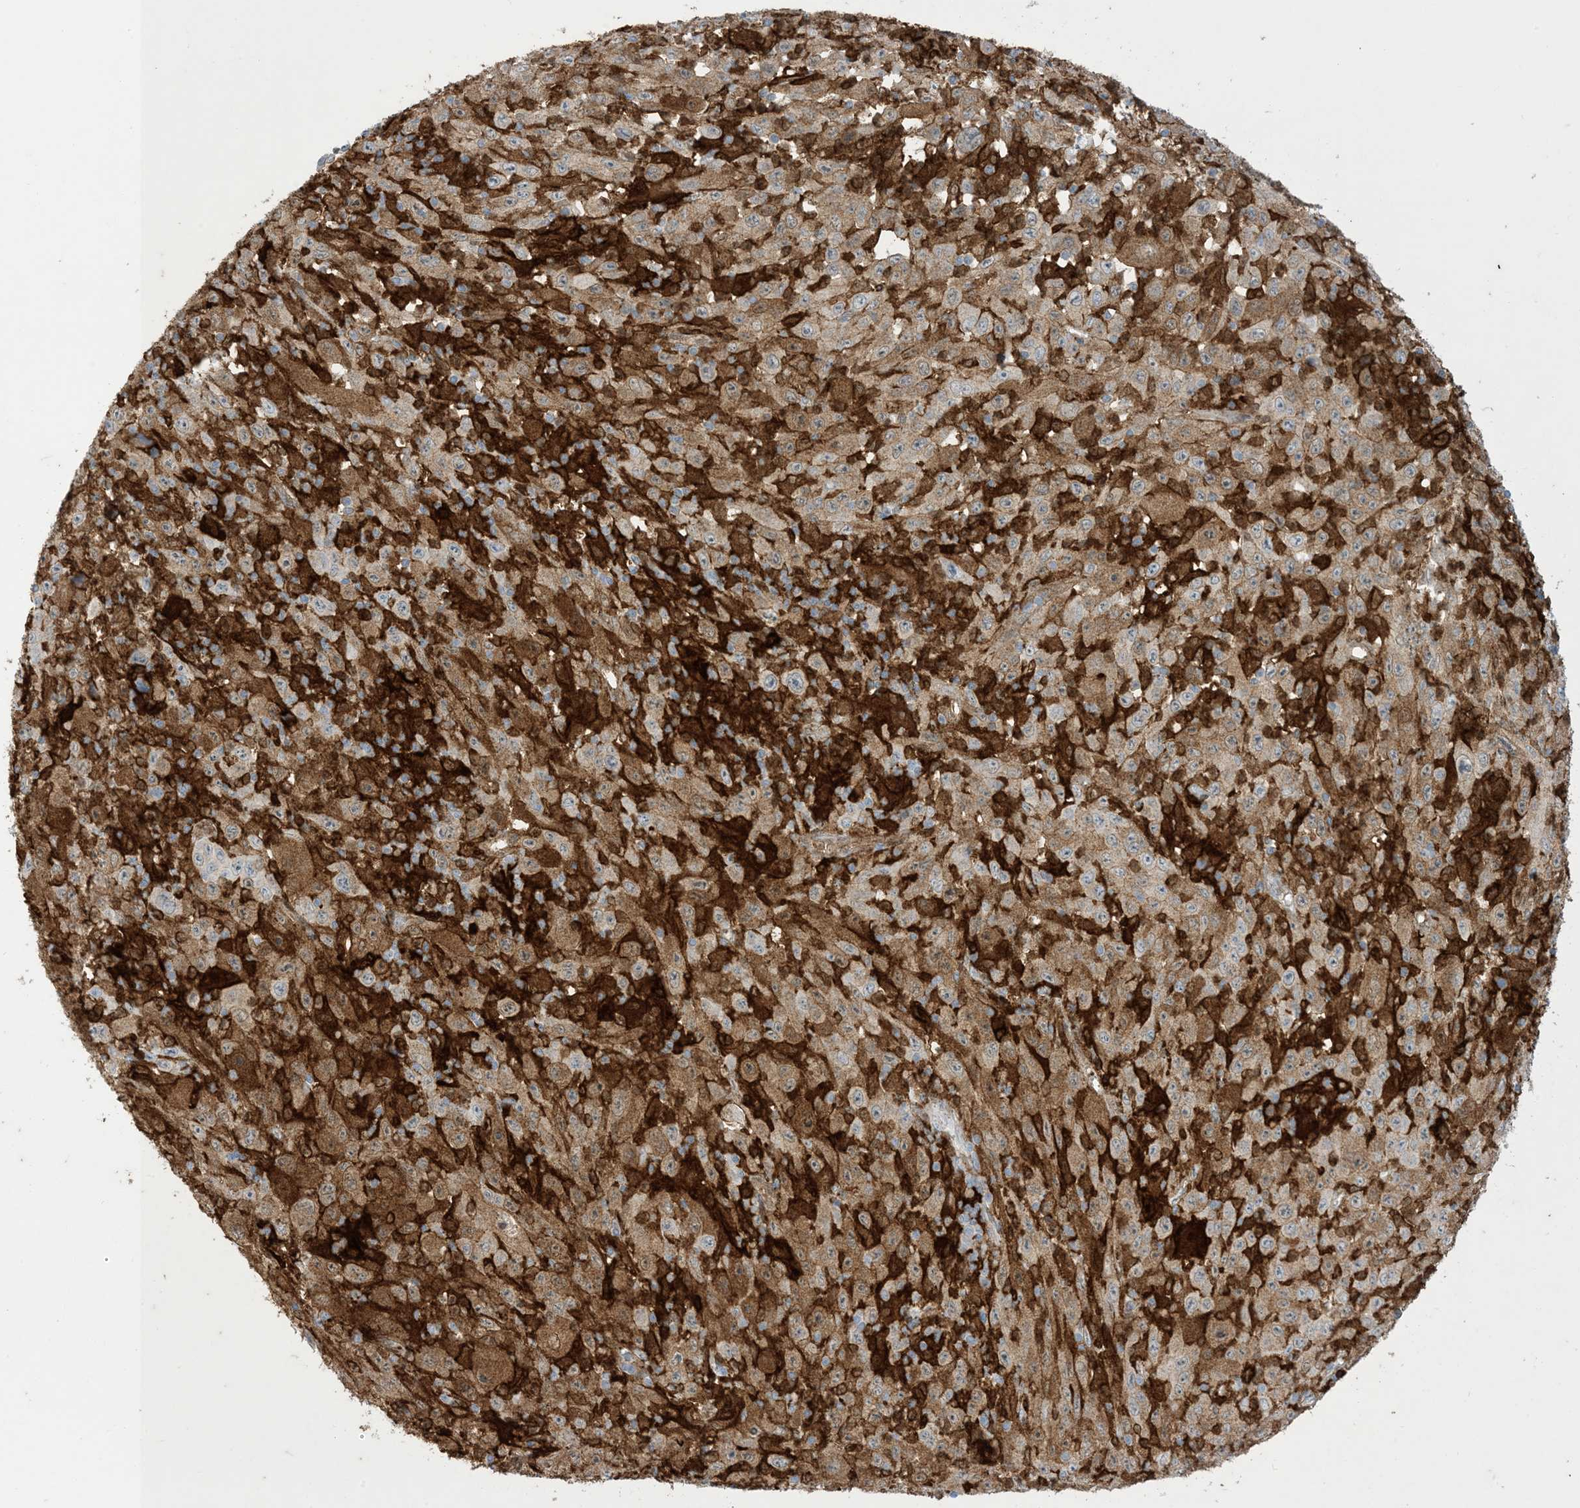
{"staining": {"intensity": "moderate", "quantity": ">75%", "location": "cytoplasmic/membranous"}, "tissue": "melanoma", "cell_type": "Tumor cells", "image_type": "cancer", "snomed": [{"axis": "morphology", "description": "Malignant melanoma, Metastatic site"}, {"axis": "topography", "description": "Skin"}], "caption": "Brown immunohistochemical staining in melanoma displays moderate cytoplasmic/membranous staining in about >75% of tumor cells.", "gene": "GSN", "patient": {"sex": "female", "age": 56}}